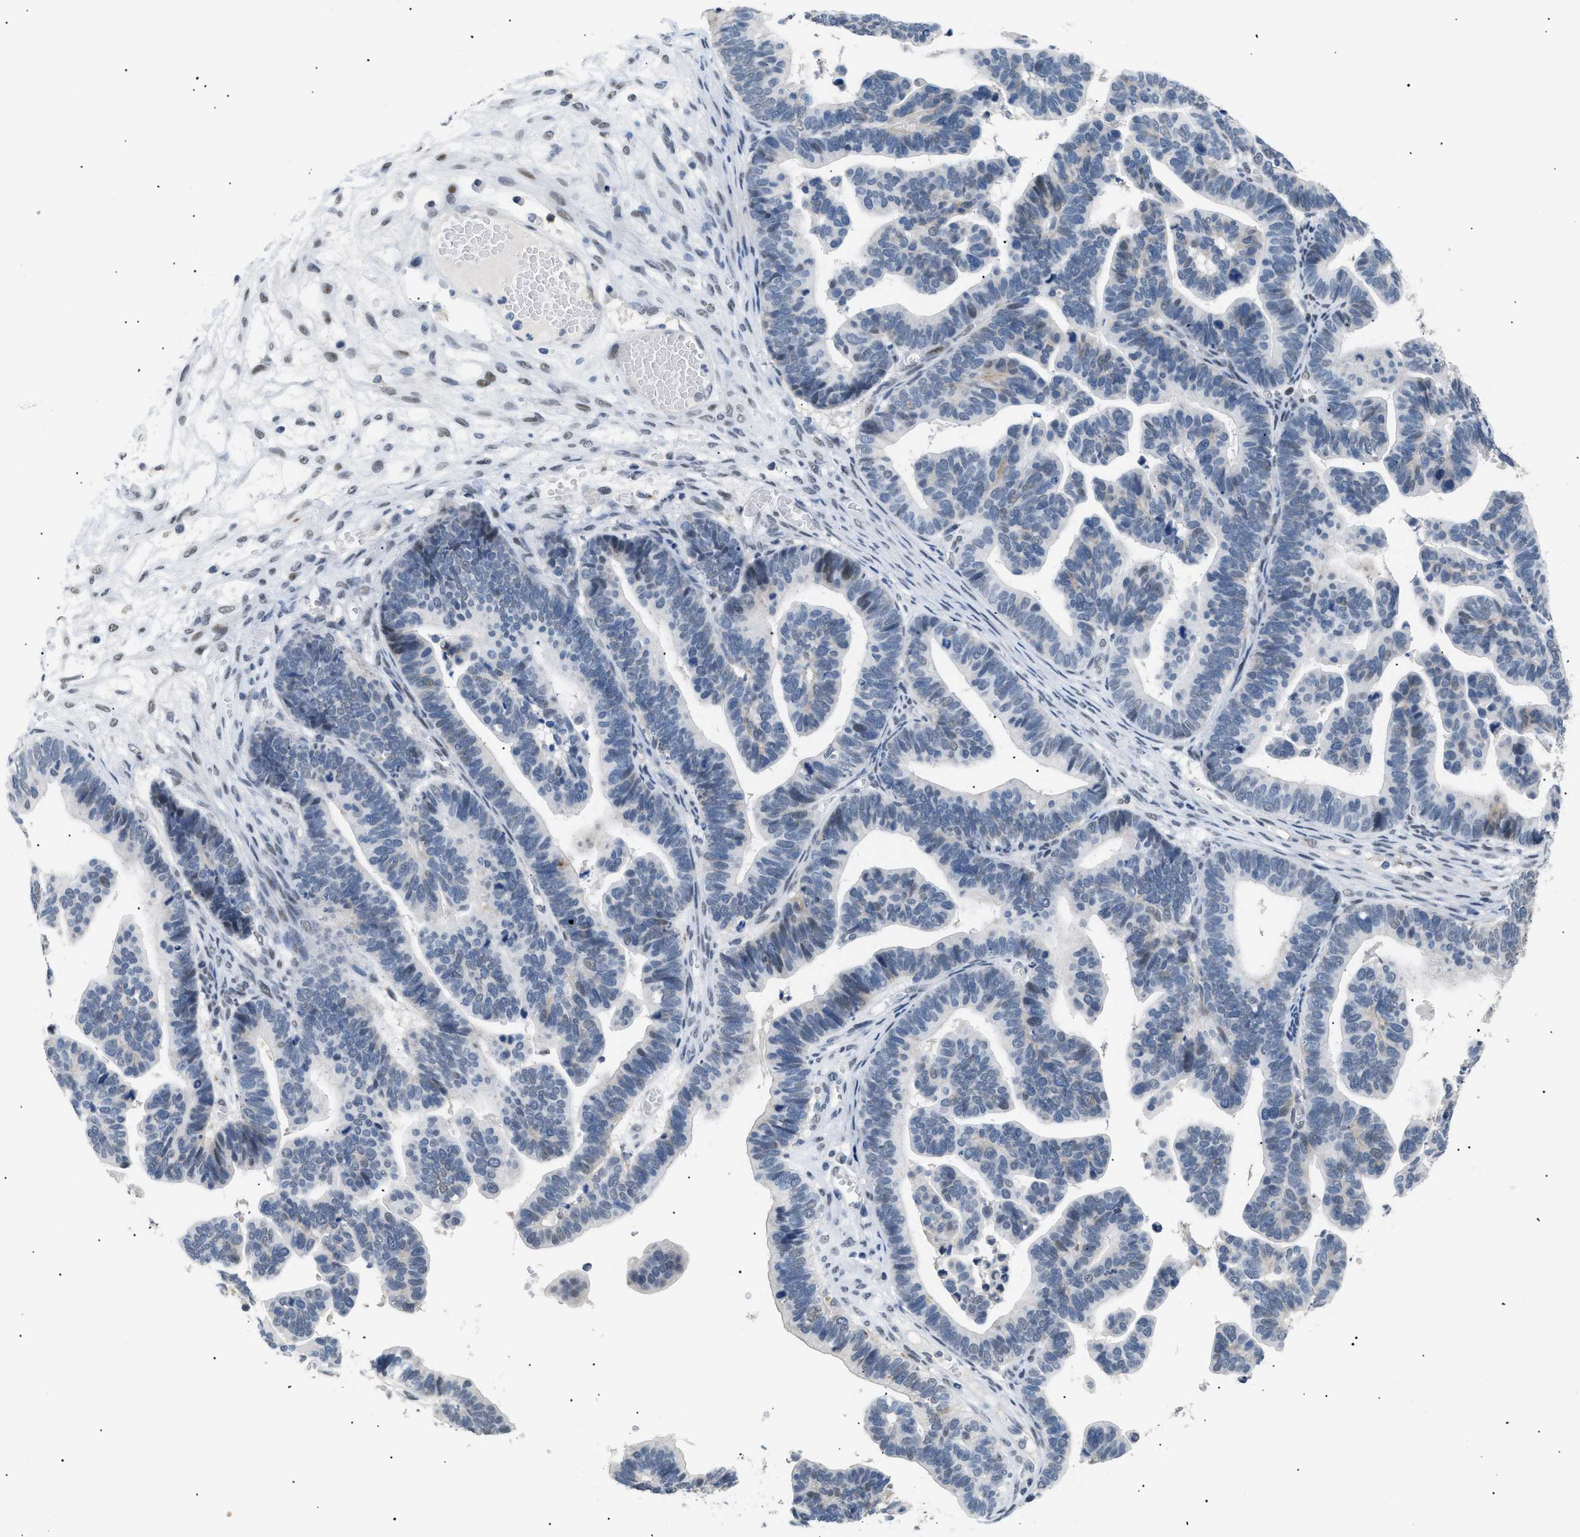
{"staining": {"intensity": "weak", "quantity": "<25%", "location": "nuclear"}, "tissue": "ovarian cancer", "cell_type": "Tumor cells", "image_type": "cancer", "snomed": [{"axis": "morphology", "description": "Cystadenocarcinoma, serous, NOS"}, {"axis": "topography", "description": "Ovary"}], "caption": "IHC of human ovarian cancer exhibits no expression in tumor cells.", "gene": "KCNC3", "patient": {"sex": "female", "age": 56}}